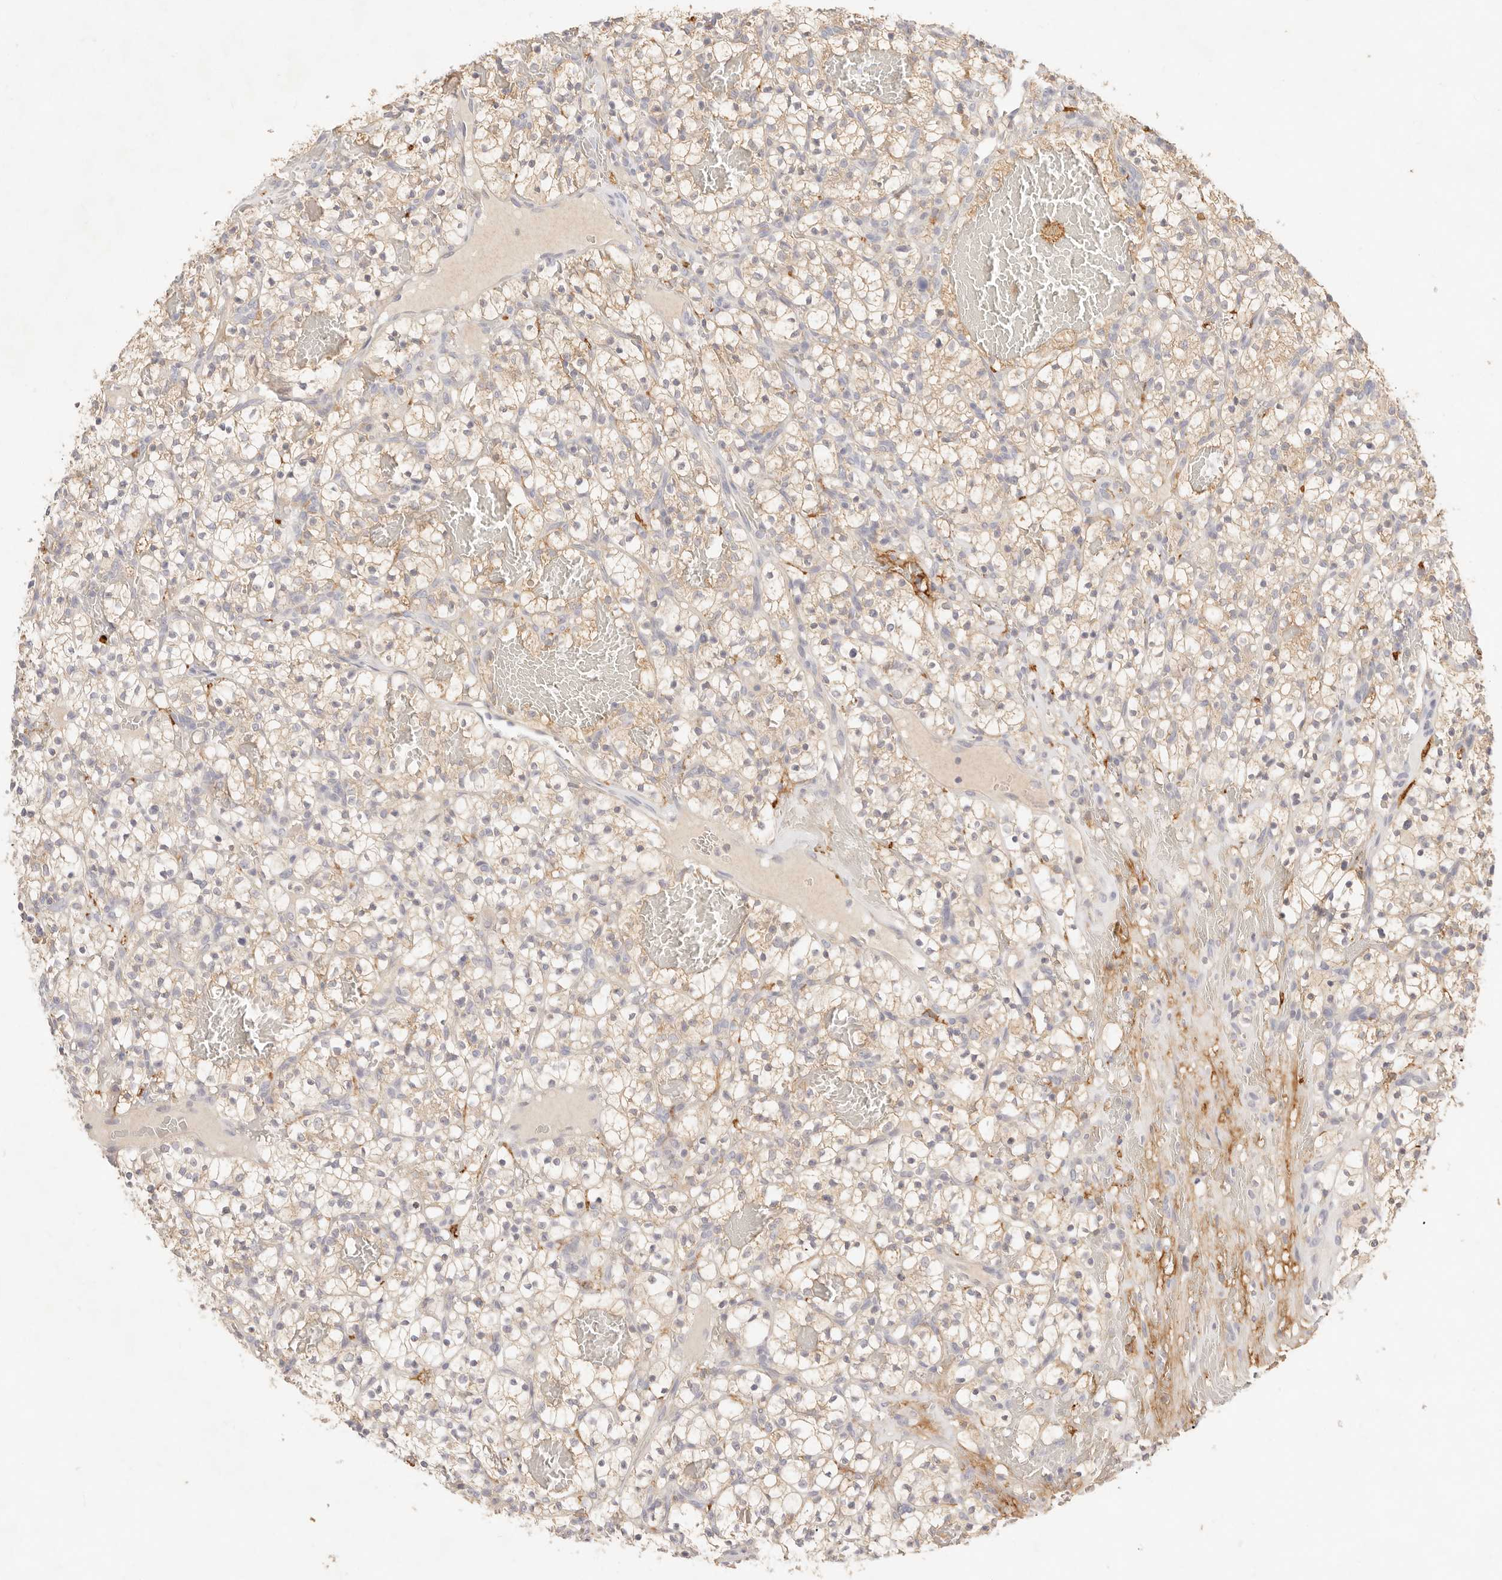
{"staining": {"intensity": "weak", "quantity": "25%-75%", "location": "cytoplasmic/membranous"}, "tissue": "renal cancer", "cell_type": "Tumor cells", "image_type": "cancer", "snomed": [{"axis": "morphology", "description": "Adenocarcinoma, NOS"}, {"axis": "topography", "description": "Kidney"}], "caption": "Immunohistochemical staining of adenocarcinoma (renal) exhibits low levels of weak cytoplasmic/membranous positivity in about 25%-75% of tumor cells.", "gene": "HK2", "patient": {"sex": "female", "age": 57}}